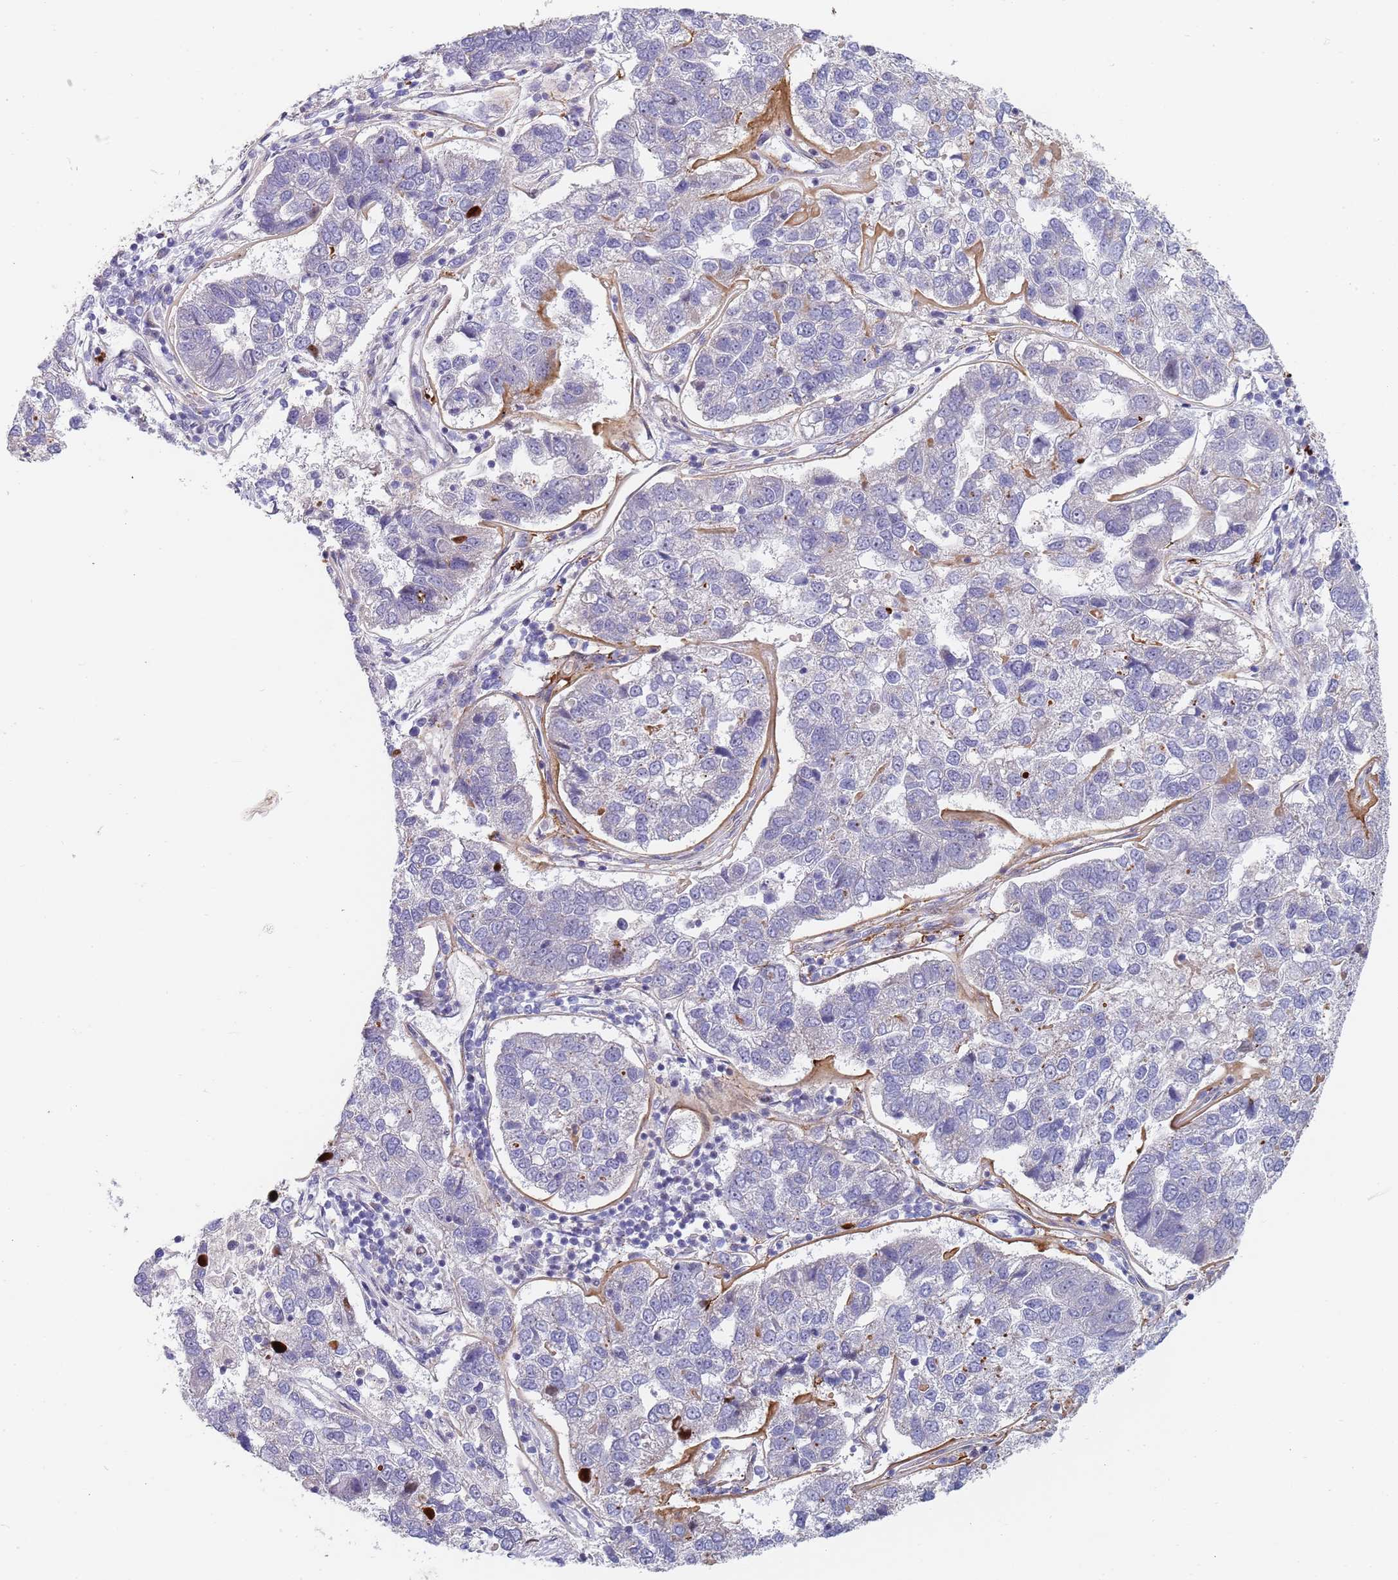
{"staining": {"intensity": "negative", "quantity": "none", "location": "none"}, "tissue": "pancreatic cancer", "cell_type": "Tumor cells", "image_type": "cancer", "snomed": [{"axis": "morphology", "description": "Adenocarcinoma, NOS"}, {"axis": "topography", "description": "Pancreas"}], "caption": "Immunohistochemistry micrograph of pancreatic cancer (adenocarcinoma) stained for a protein (brown), which exhibits no positivity in tumor cells.", "gene": "PLCL2", "patient": {"sex": "female", "age": 61}}